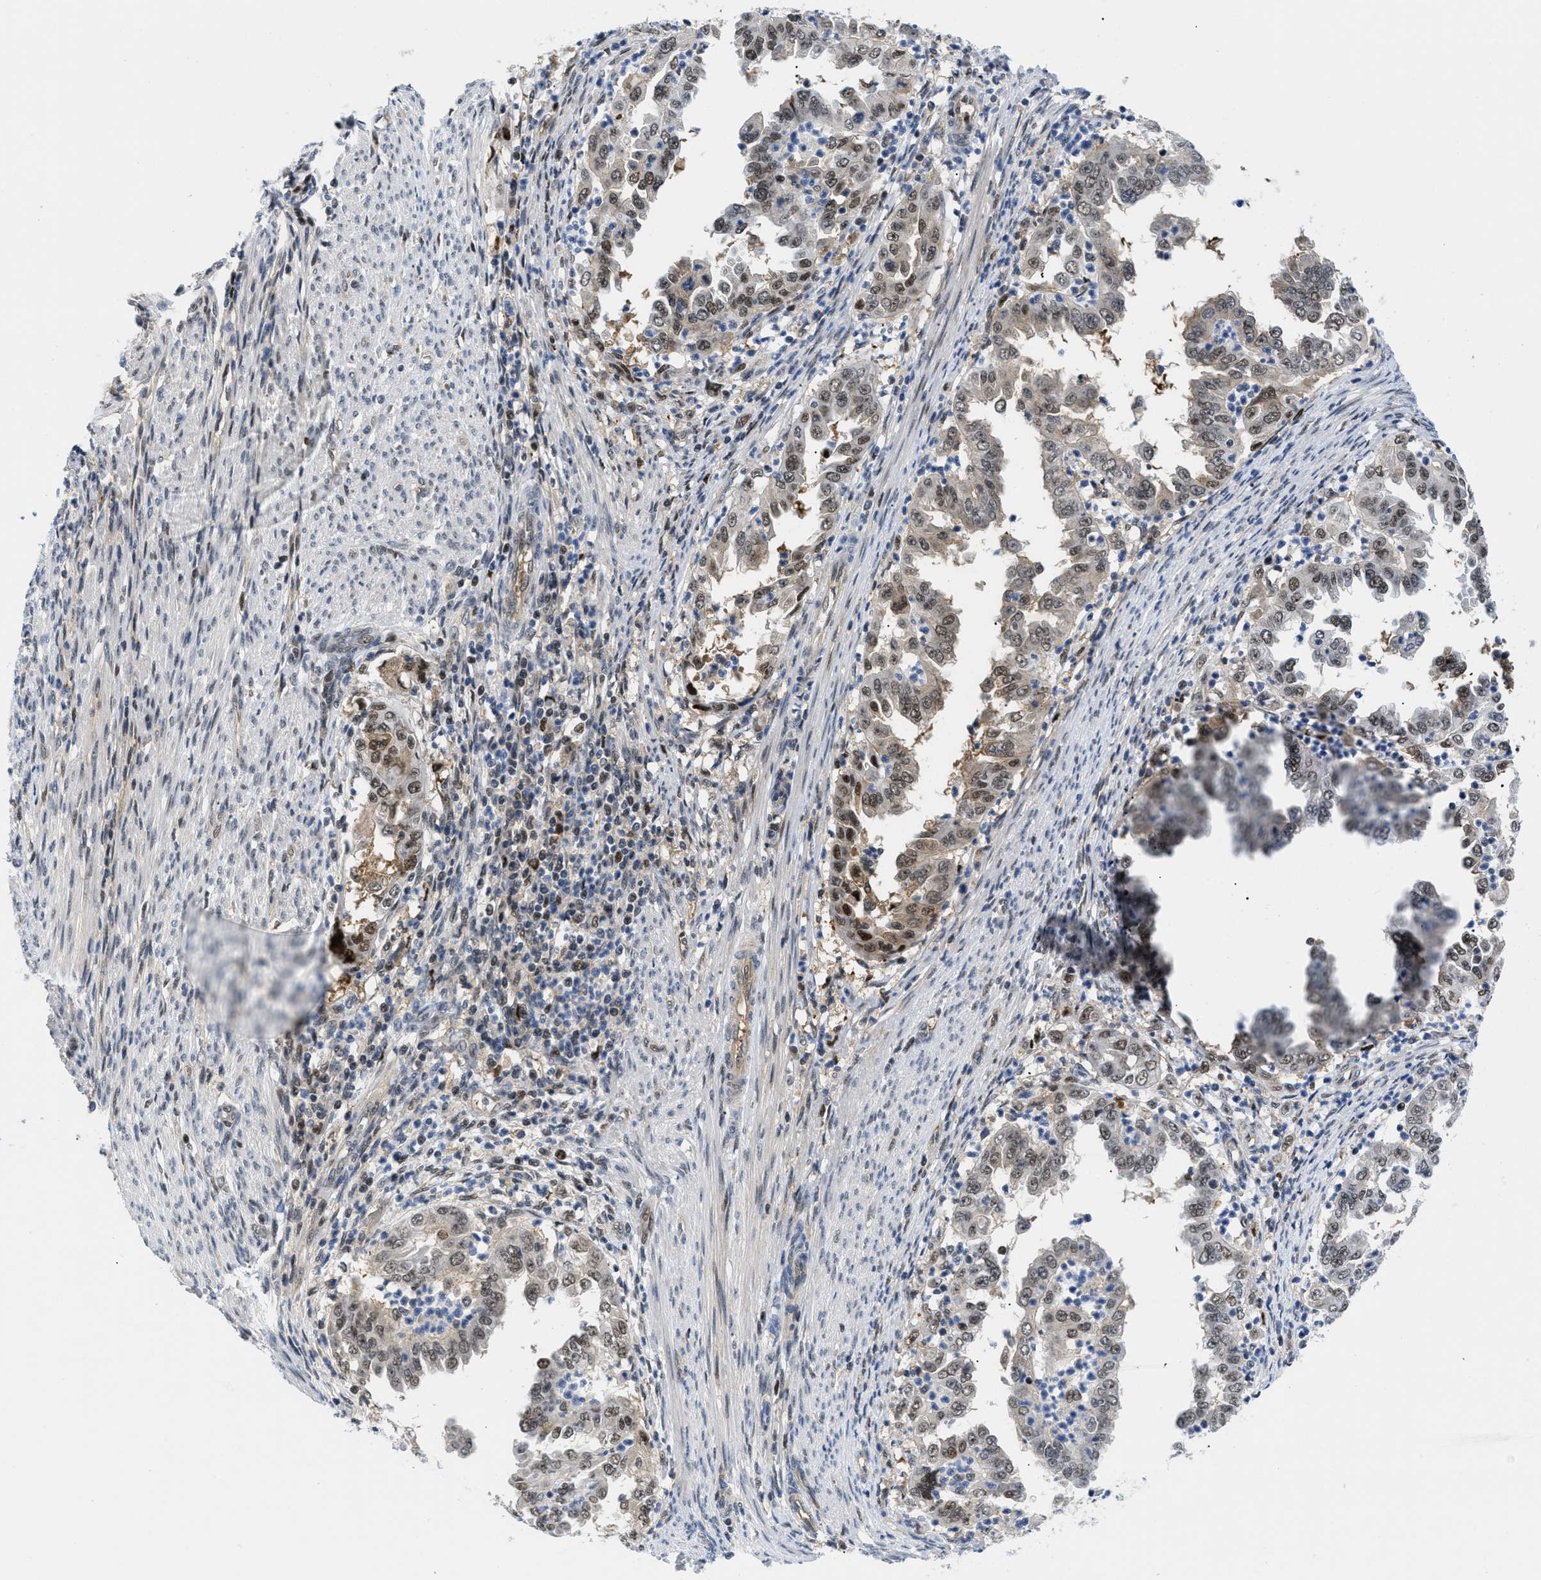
{"staining": {"intensity": "moderate", "quantity": ">75%", "location": "cytoplasmic/membranous,nuclear"}, "tissue": "endometrial cancer", "cell_type": "Tumor cells", "image_type": "cancer", "snomed": [{"axis": "morphology", "description": "Adenocarcinoma, NOS"}, {"axis": "topography", "description": "Endometrium"}], "caption": "This photomicrograph reveals immunohistochemistry staining of human adenocarcinoma (endometrial), with medium moderate cytoplasmic/membranous and nuclear positivity in approximately >75% of tumor cells.", "gene": "SLC29A2", "patient": {"sex": "female", "age": 85}}